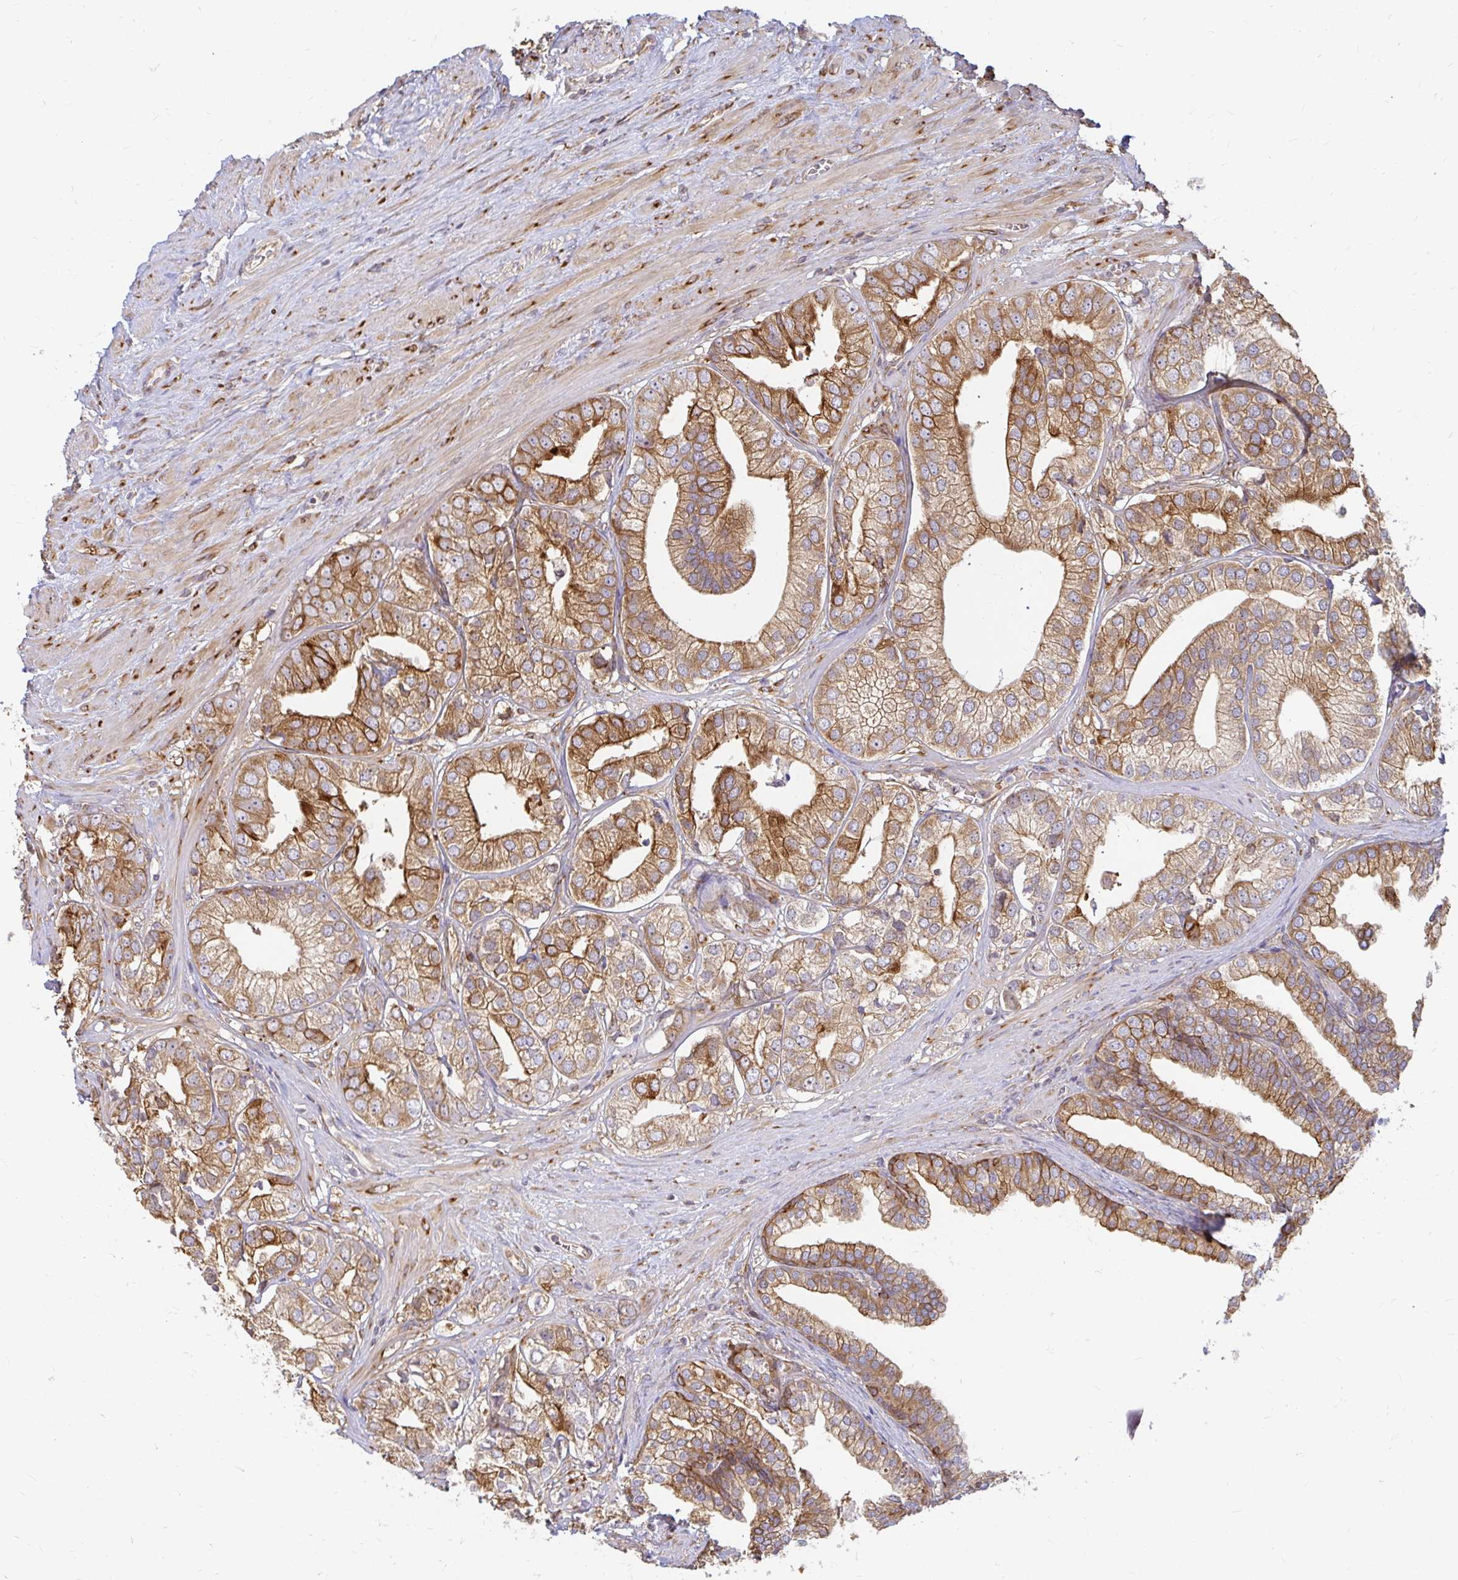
{"staining": {"intensity": "moderate", "quantity": ">75%", "location": "cytoplasmic/membranous"}, "tissue": "prostate cancer", "cell_type": "Tumor cells", "image_type": "cancer", "snomed": [{"axis": "morphology", "description": "Adenocarcinoma, High grade"}, {"axis": "topography", "description": "Prostate"}], "caption": "Protein staining displays moderate cytoplasmic/membranous positivity in about >75% of tumor cells in high-grade adenocarcinoma (prostate).", "gene": "CAST", "patient": {"sex": "male", "age": 58}}